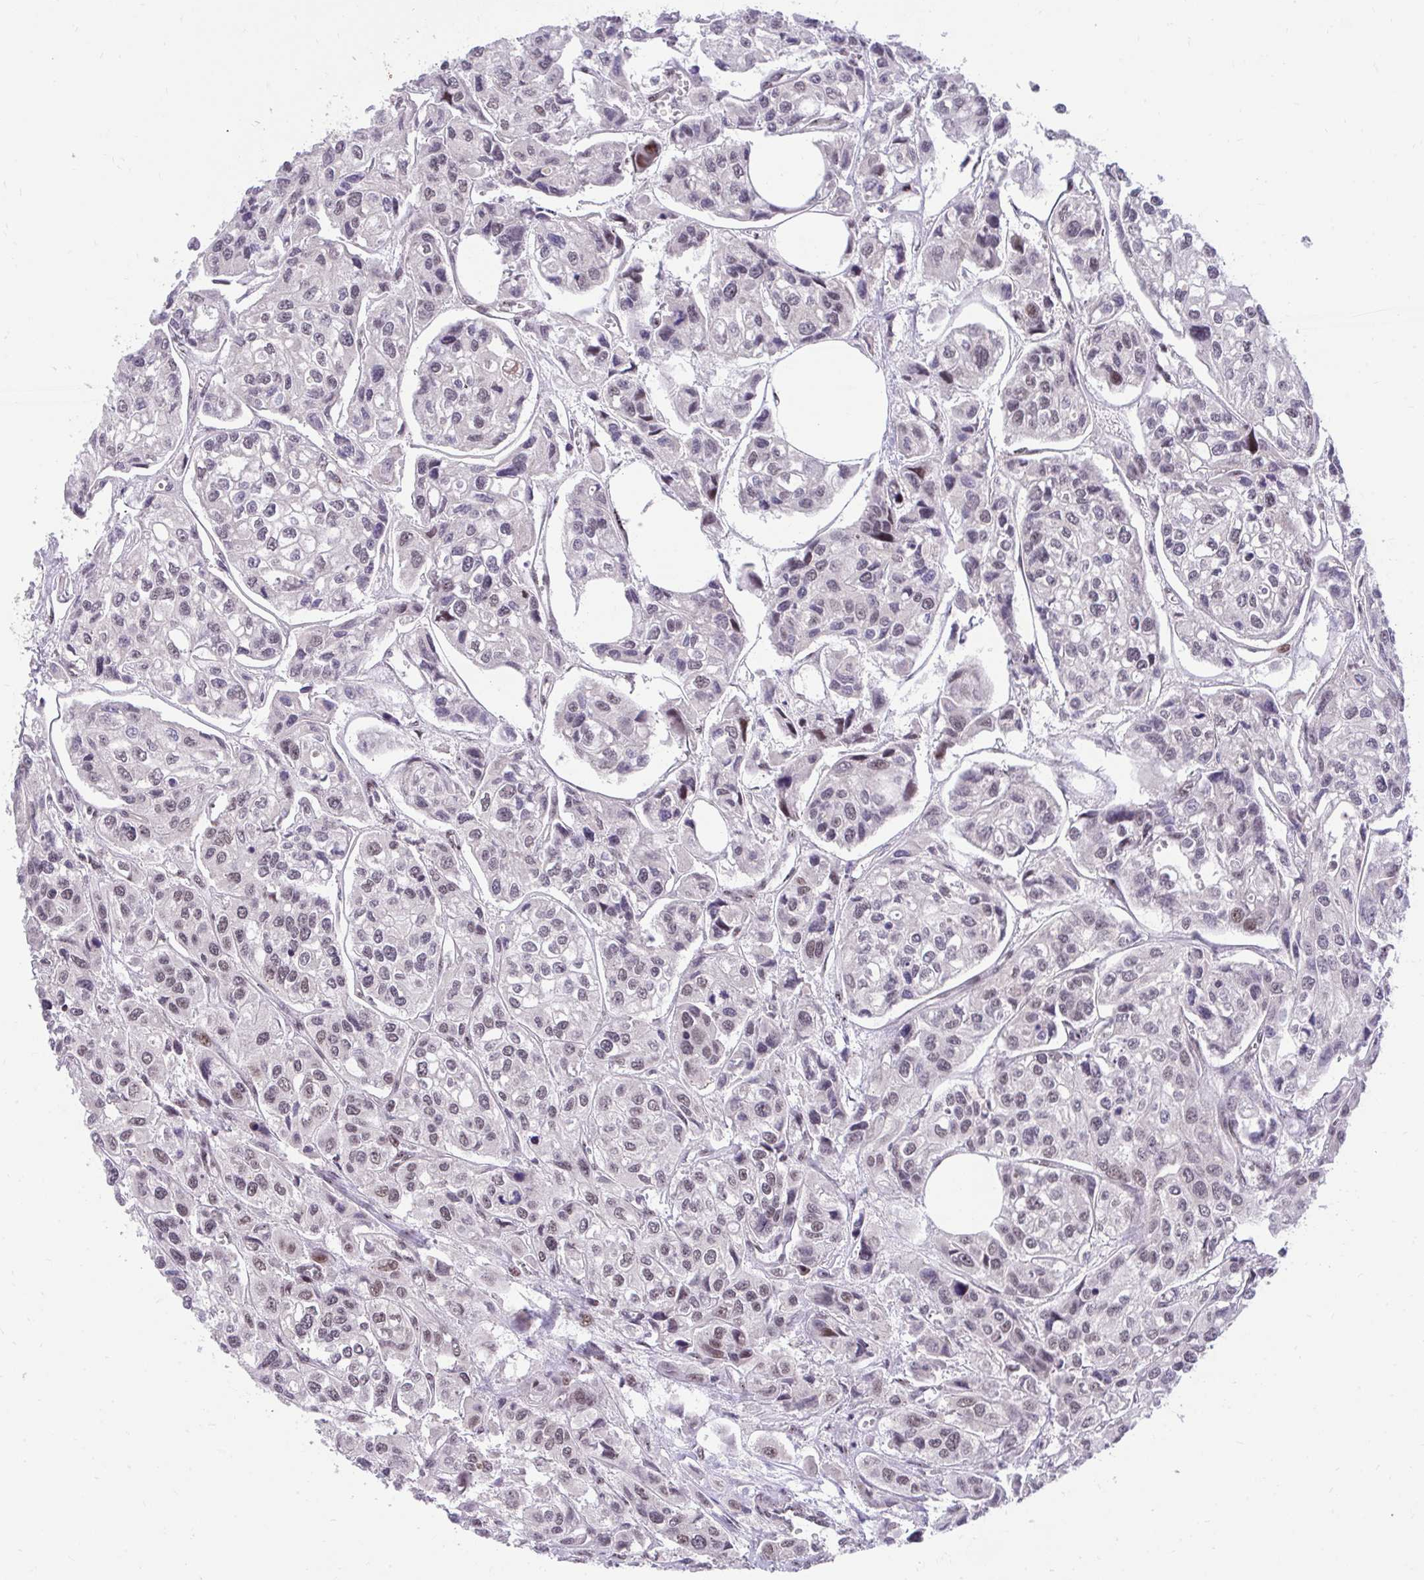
{"staining": {"intensity": "weak", "quantity": "<25%", "location": "nuclear"}, "tissue": "urothelial cancer", "cell_type": "Tumor cells", "image_type": "cancer", "snomed": [{"axis": "morphology", "description": "Urothelial carcinoma, High grade"}, {"axis": "topography", "description": "Urinary bladder"}], "caption": "An image of urothelial cancer stained for a protein reveals no brown staining in tumor cells. Nuclei are stained in blue.", "gene": "HOXA4", "patient": {"sex": "male", "age": 67}}